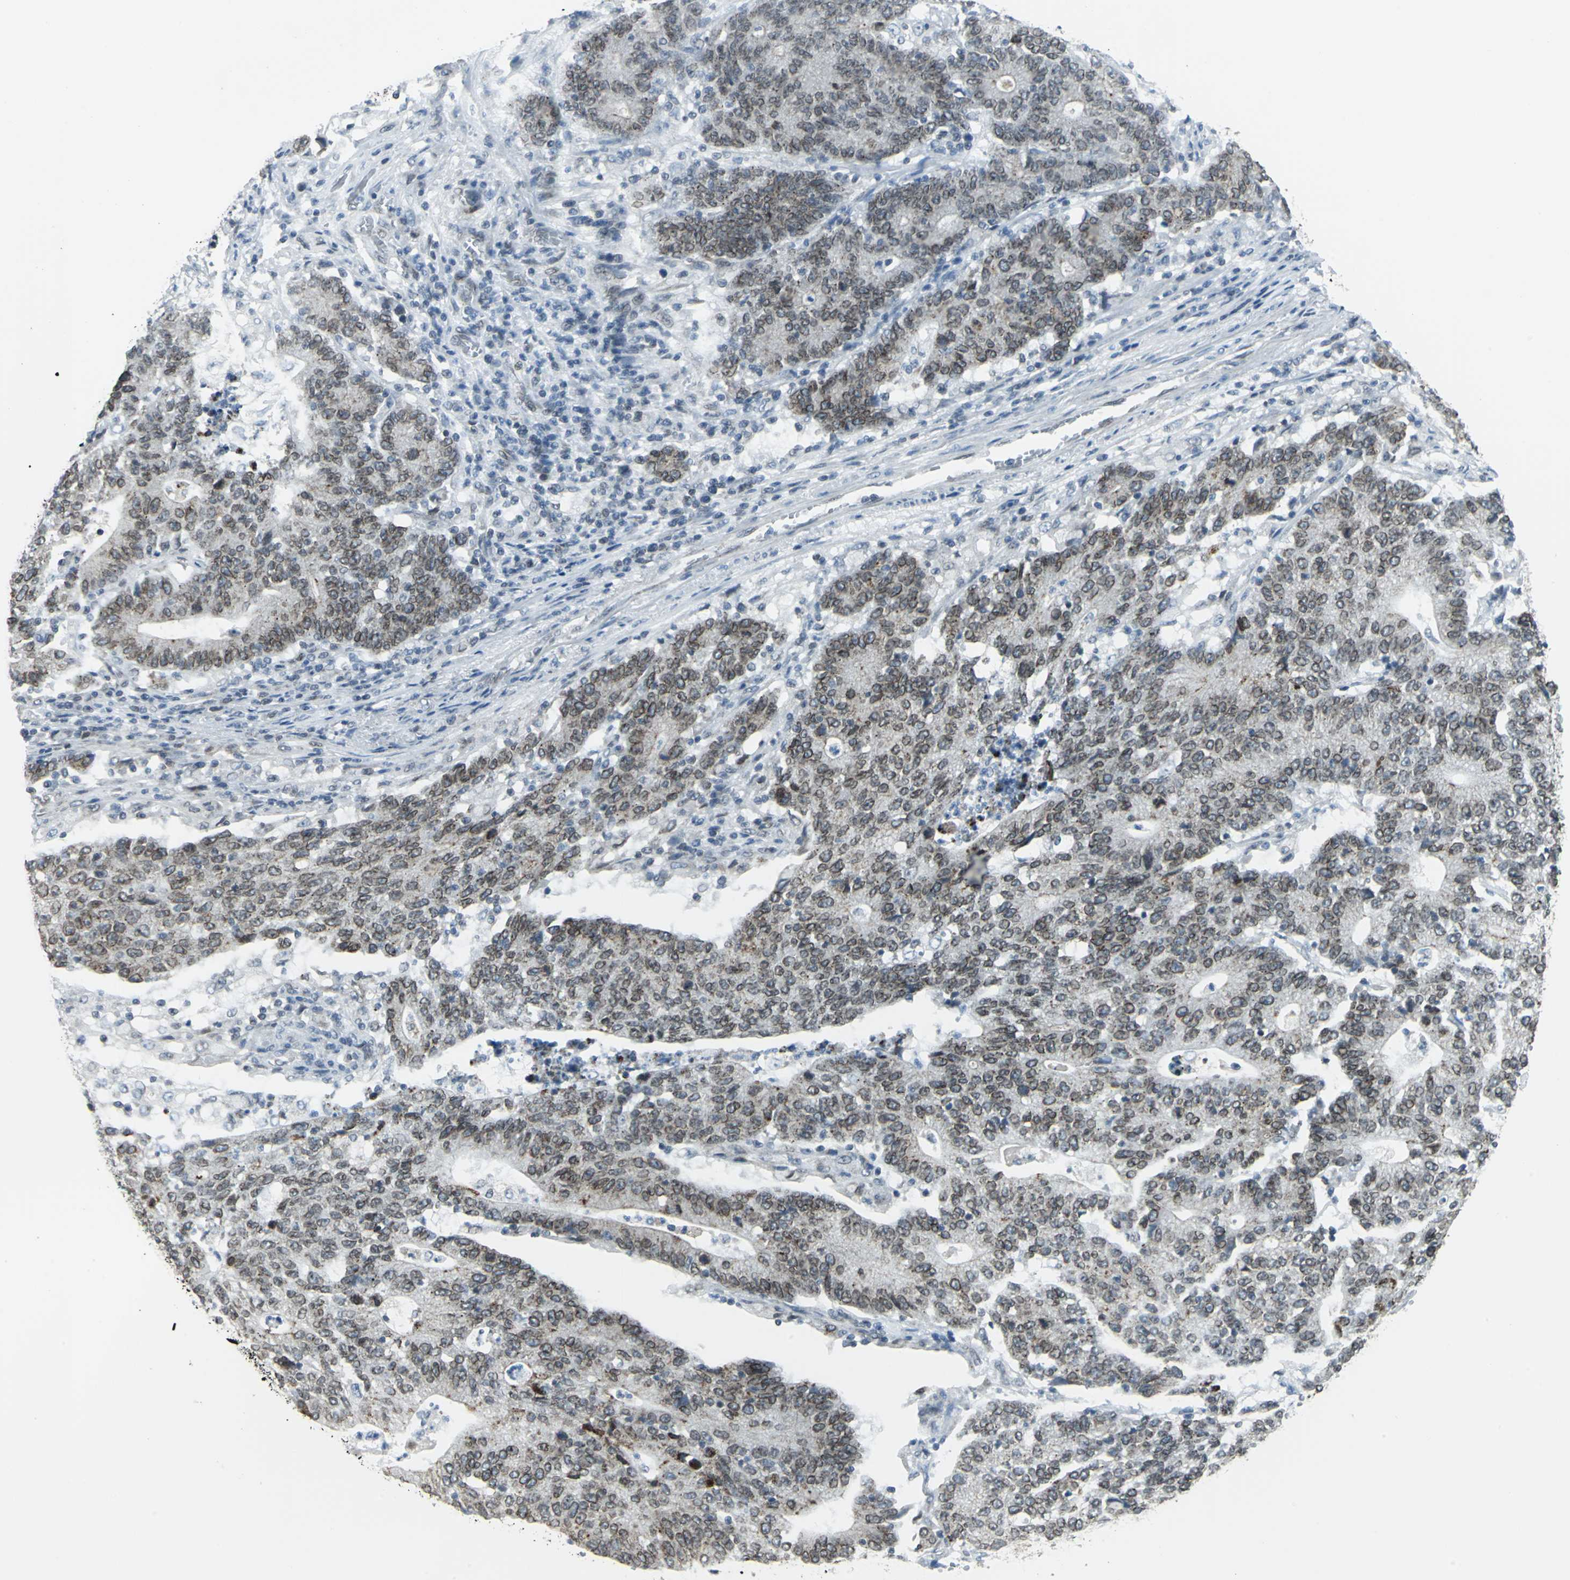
{"staining": {"intensity": "weak", "quantity": ">75%", "location": "cytoplasmic/membranous,nuclear"}, "tissue": "colorectal cancer", "cell_type": "Tumor cells", "image_type": "cancer", "snomed": [{"axis": "morphology", "description": "Normal tissue, NOS"}, {"axis": "morphology", "description": "Adenocarcinoma, NOS"}, {"axis": "topography", "description": "Colon"}], "caption": "Colorectal adenocarcinoma stained with a brown dye demonstrates weak cytoplasmic/membranous and nuclear positive positivity in about >75% of tumor cells.", "gene": "SNUPN", "patient": {"sex": "female", "age": 75}}